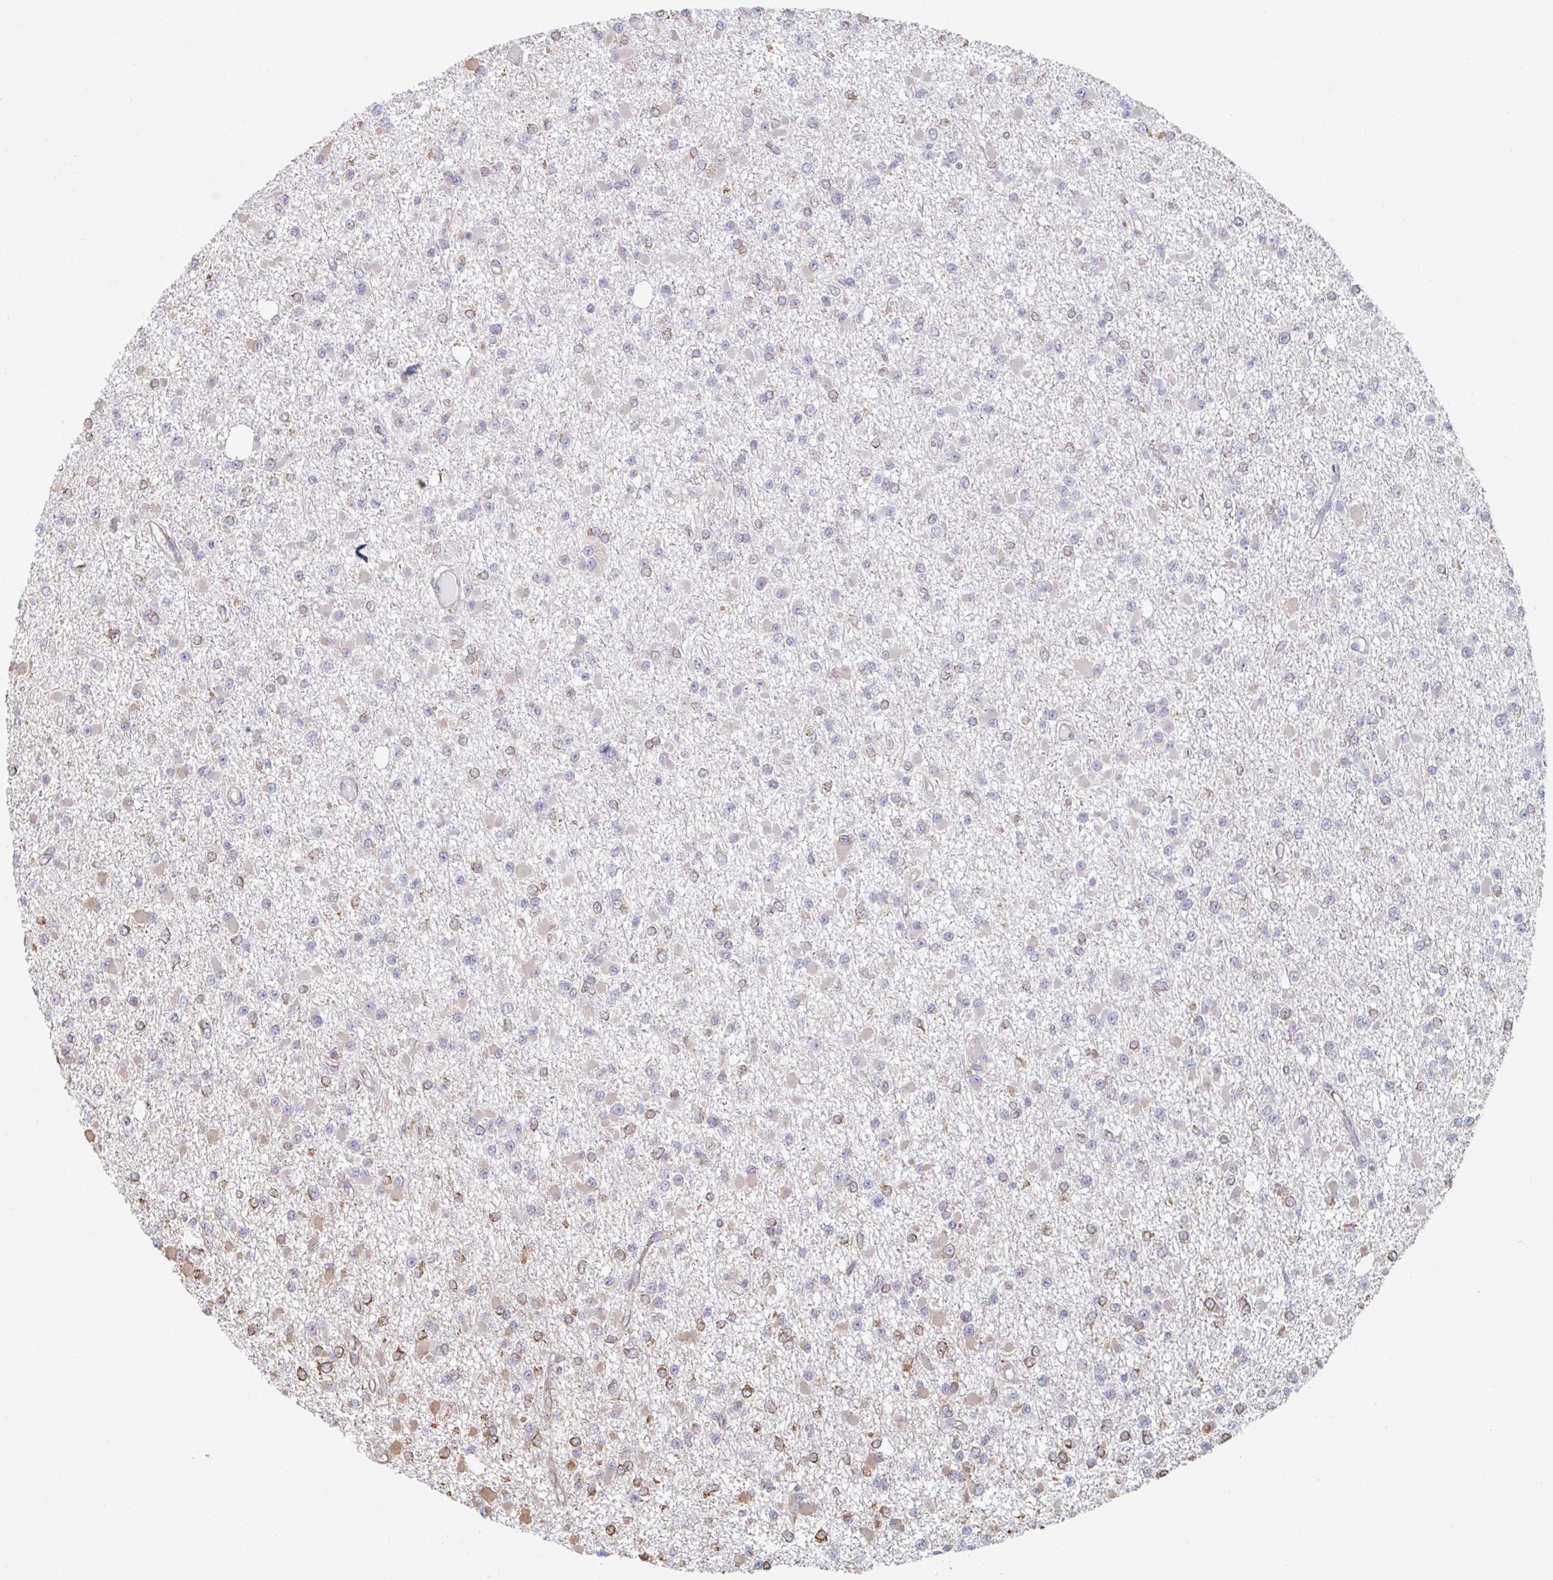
{"staining": {"intensity": "moderate", "quantity": "25%-75%", "location": "cytoplasmic/membranous"}, "tissue": "glioma", "cell_type": "Tumor cells", "image_type": "cancer", "snomed": [{"axis": "morphology", "description": "Glioma, malignant, Low grade"}, {"axis": "topography", "description": "Brain"}], "caption": "Protein analysis of low-grade glioma (malignant) tissue exhibits moderate cytoplasmic/membranous positivity in approximately 25%-75% of tumor cells. Immunohistochemistry stains the protein in brown and the nuclei are stained blue.", "gene": "RAB5IF", "patient": {"sex": "female", "age": 22}}